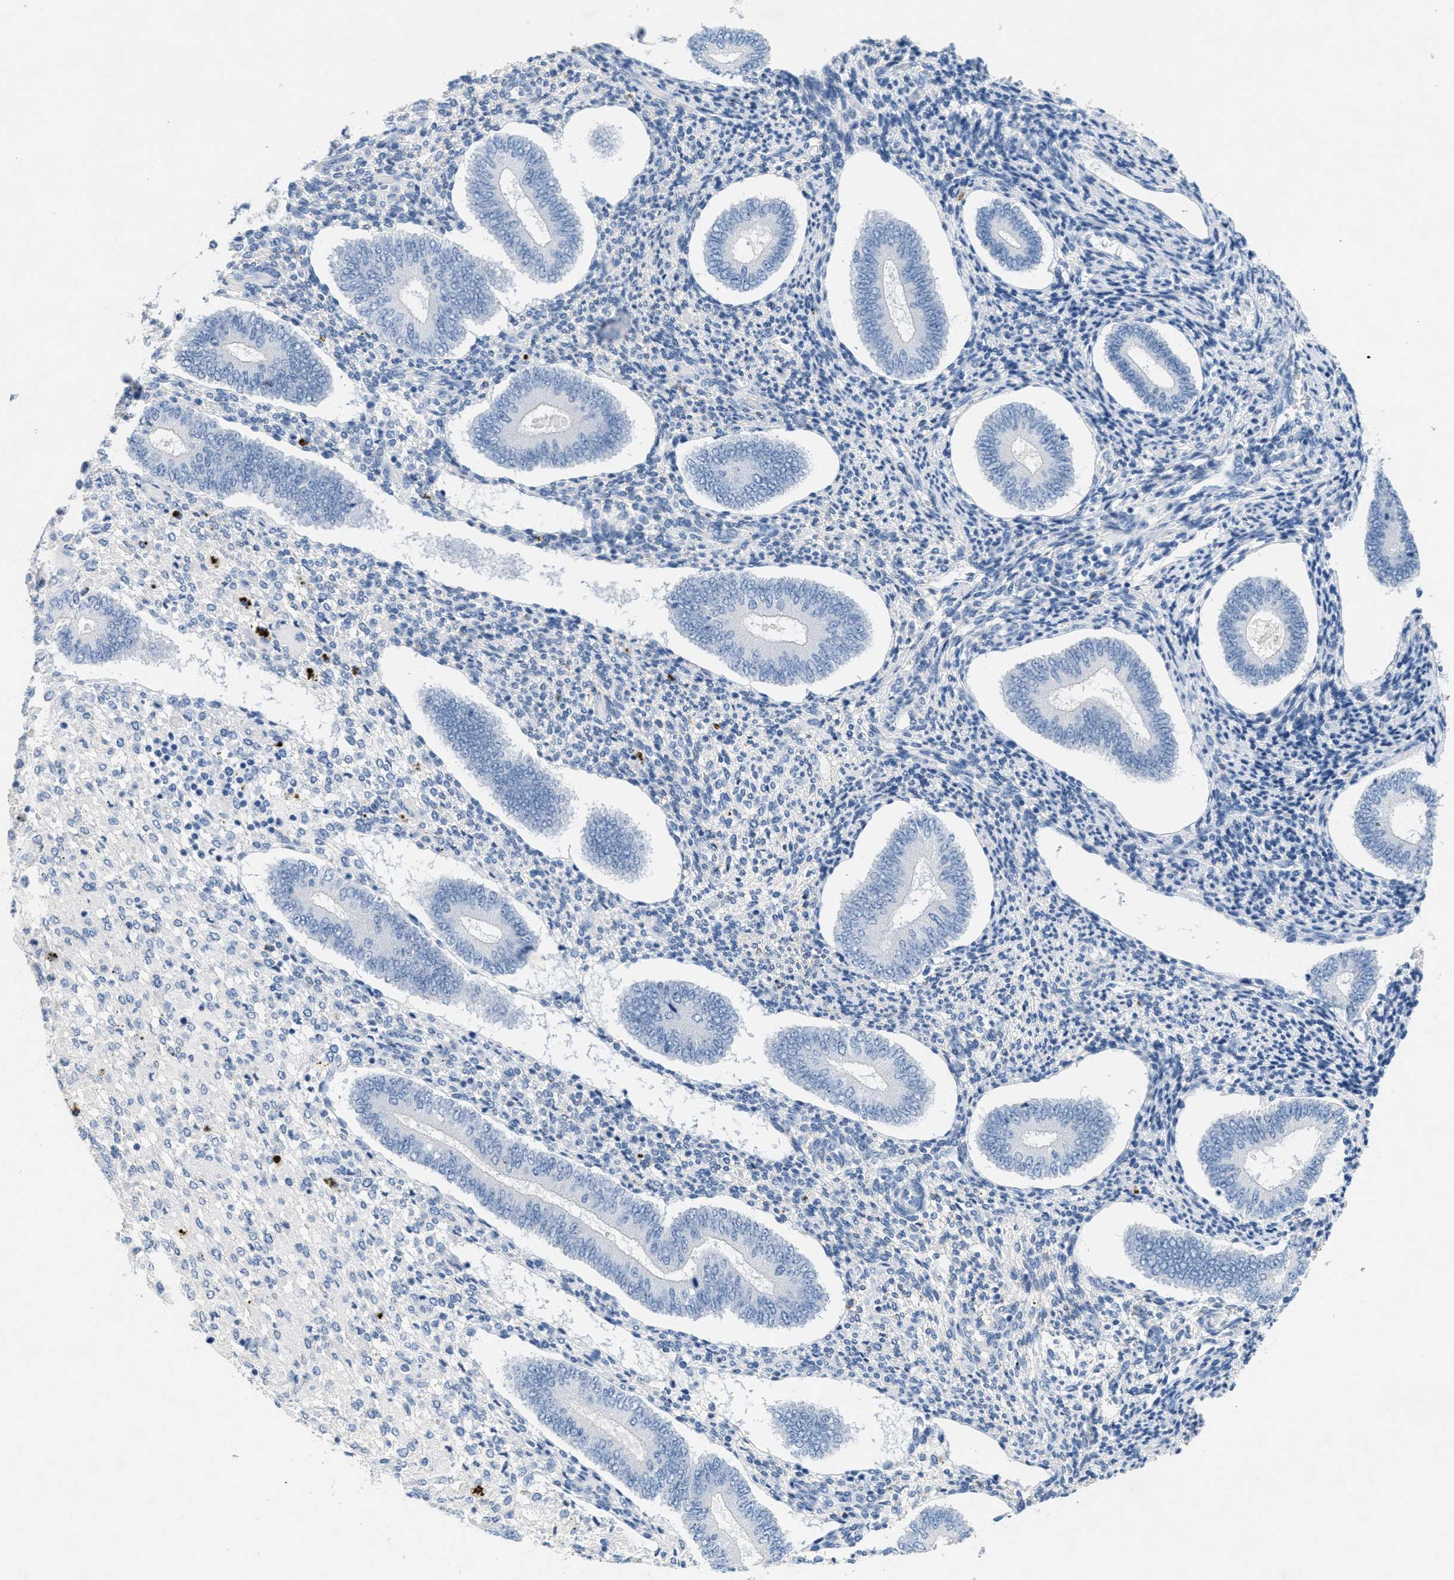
{"staining": {"intensity": "negative", "quantity": "none", "location": "none"}, "tissue": "endometrium", "cell_type": "Cells in endometrial stroma", "image_type": "normal", "snomed": [{"axis": "morphology", "description": "Normal tissue, NOS"}, {"axis": "topography", "description": "Endometrium"}], "caption": "Immunohistochemistry (IHC) of normal endometrium displays no expression in cells in endometrial stroma.", "gene": "GPM6A", "patient": {"sex": "female", "age": 42}}